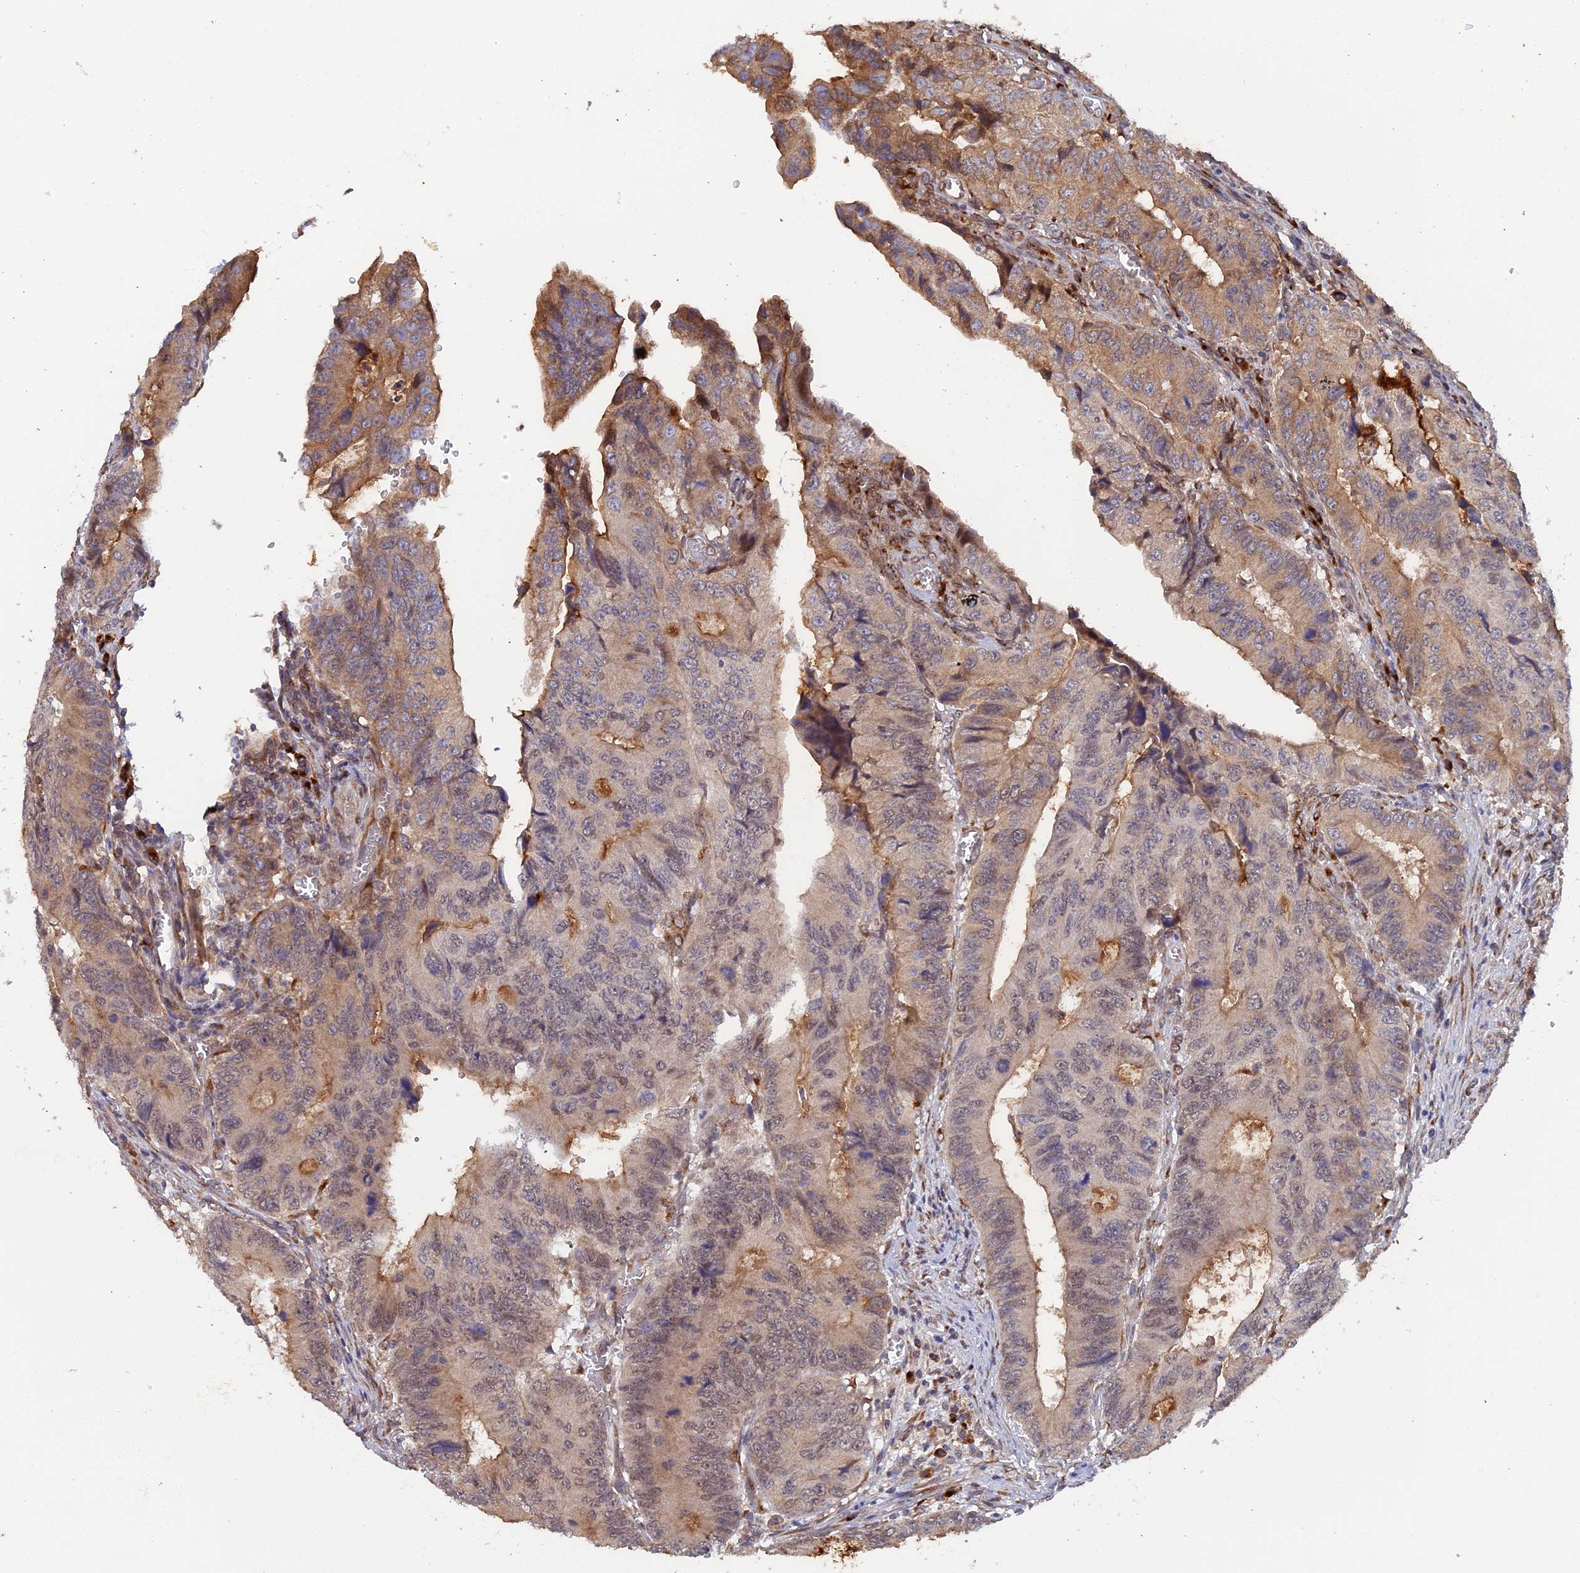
{"staining": {"intensity": "weak", "quantity": "25%-75%", "location": "cytoplasmic/membranous,nuclear"}, "tissue": "colorectal cancer", "cell_type": "Tumor cells", "image_type": "cancer", "snomed": [{"axis": "morphology", "description": "Adenocarcinoma, NOS"}, {"axis": "topography", "description": "Colon"}], "caption": "A brown stain labels weak cytoplasmic/membranous and nuclear positivity of a protein in human colorectal cancer (adenocarcinoma) tumor cells. (IHC, brightfield microscopy, high magnification).", "gene": "SNX17", "patient": {"sex": "male", "age": 85}}